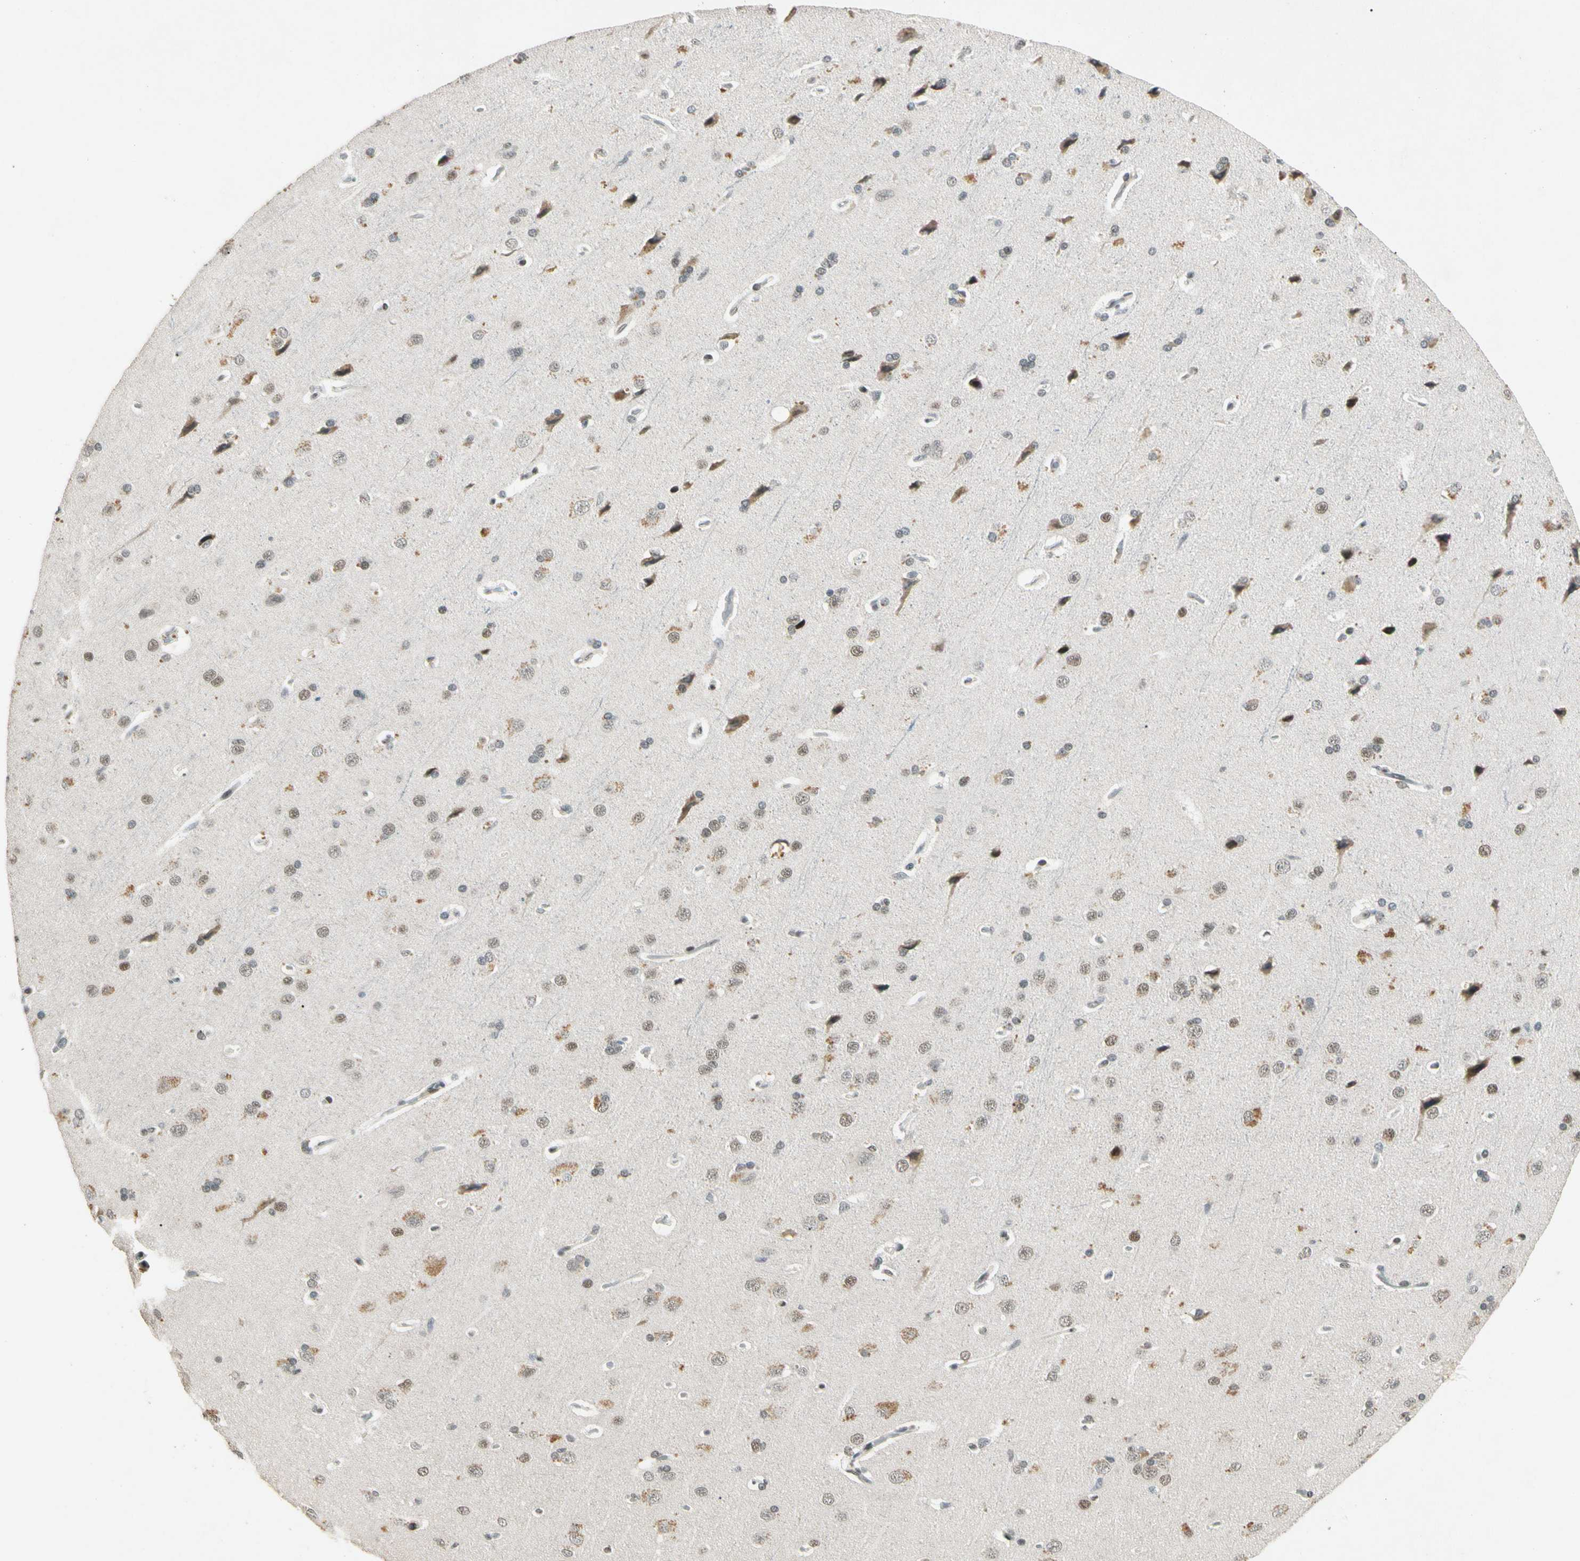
{"staining": {"intensity": "weak", "quantity": "25%-75%", "location": "nuclear"}, "tissue": "cerebral cortex", "cell_type": "Endothelial cells", "image_type": "normal", "snomed": [{"axis": "morphology", "description": "Normal tissue, NOS"}, {"axis": "topography", "description": "Cerebral cortex"}], "caption": "IHC of benign cerebral cortex displays low levels of weak nuclear staining in about 25%-75% of endothelial cells. The staining was performed using DAB to visualize the protein expression in brown, while the nuclei were stained in blue with hematoxylin (Magnification: 20x).", "gene": "ZBTB4", "patient": {"sex": "male", "age": 62}}